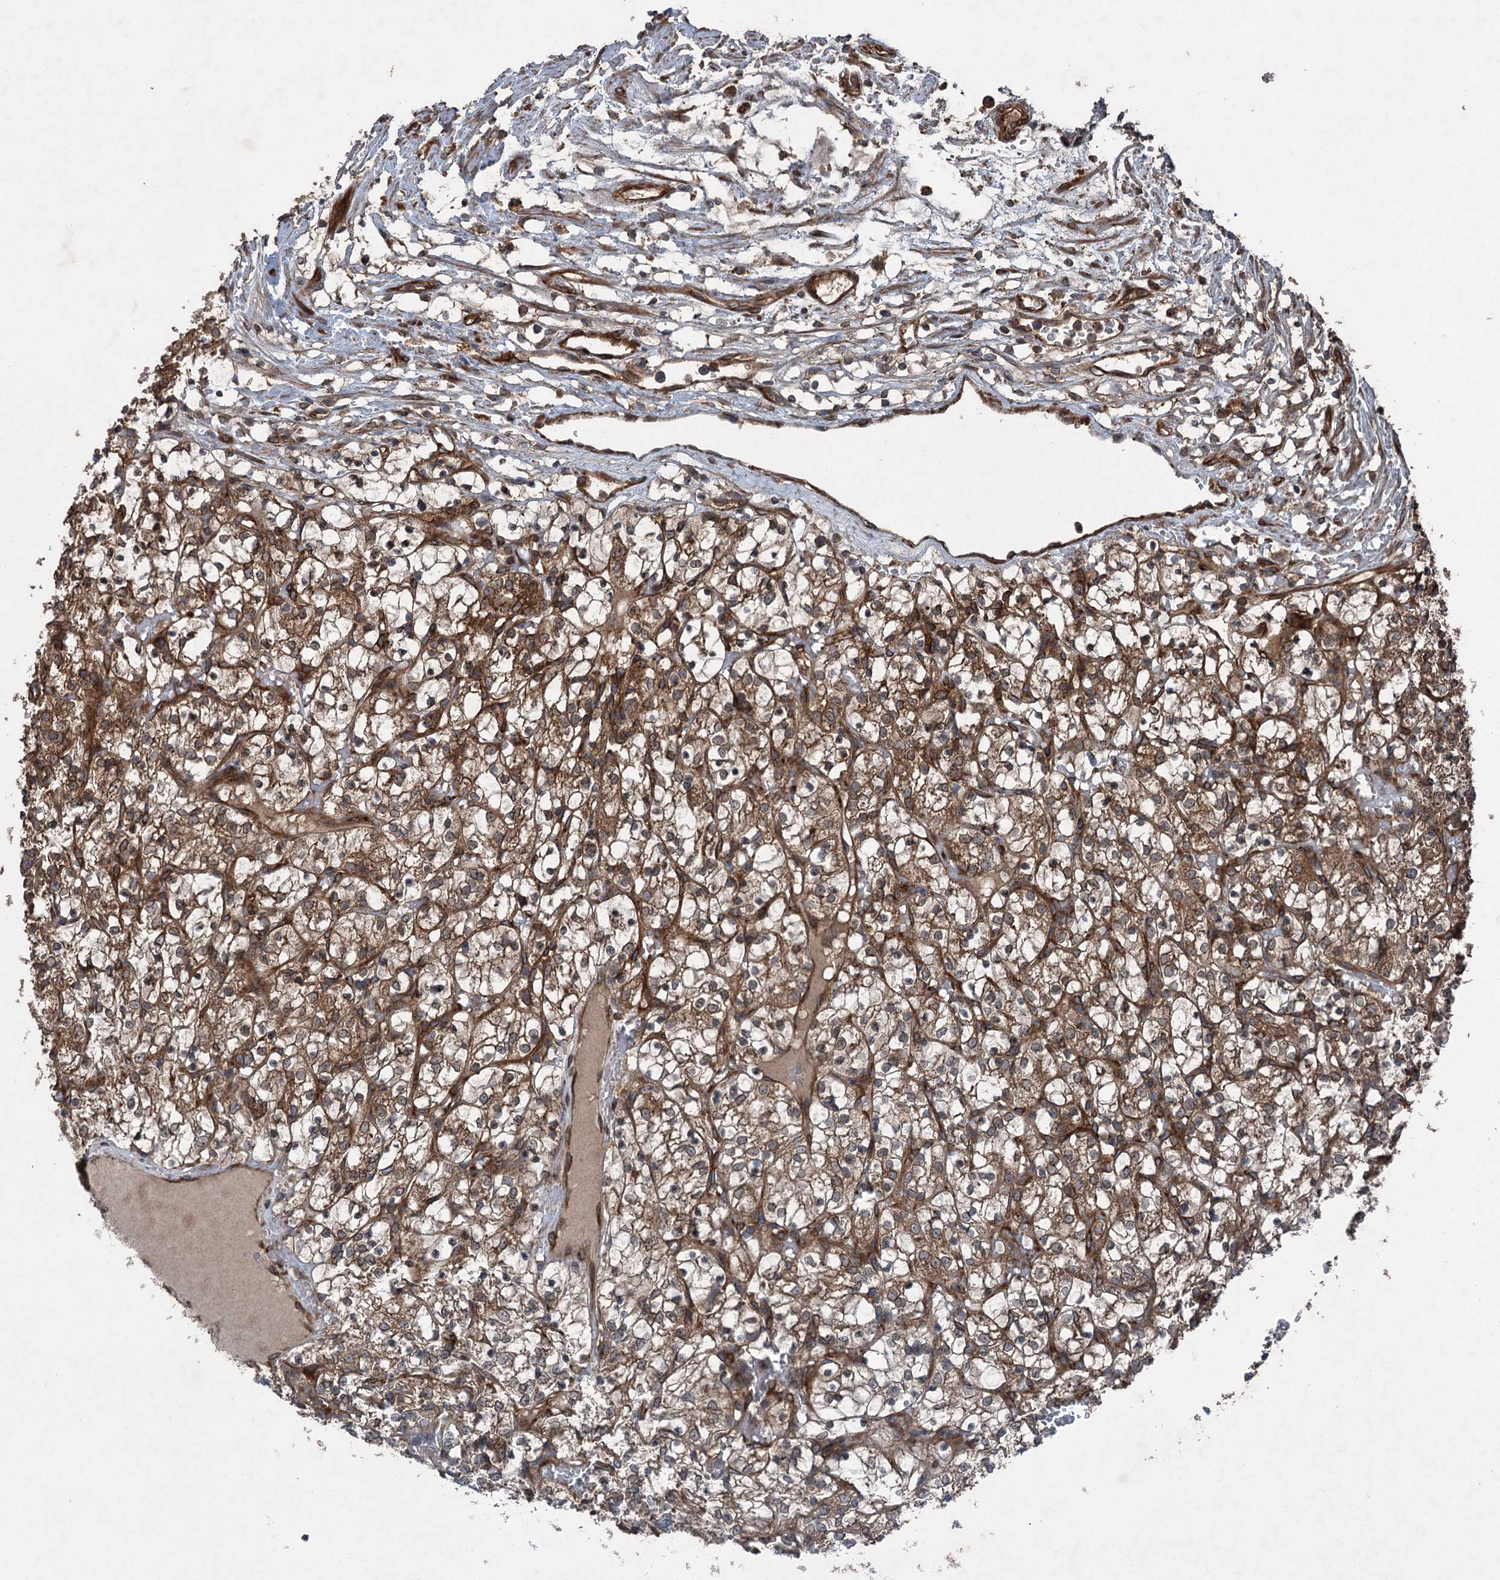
{"staining": {"intensity": "moderate", "quantity": ">75%", "location": "cytoplasmic/membranous"}, "tissue": "renal cancer", "cell_type": "Tumor cells", "image_type": "cancer", "snomed": [{"axis": "morphology", "description": "Adenocarcinoma, NOS"}, {"axis": "topography", "description": "Kidney"}], "caption": "Brown immunohistochemical staining in renal cancer displays moderate cytoplasmic/membranous staining in approximately >75% of tumor cells.", "gene": "RNF214", "patient": {"sex": "female", "age": 69}}